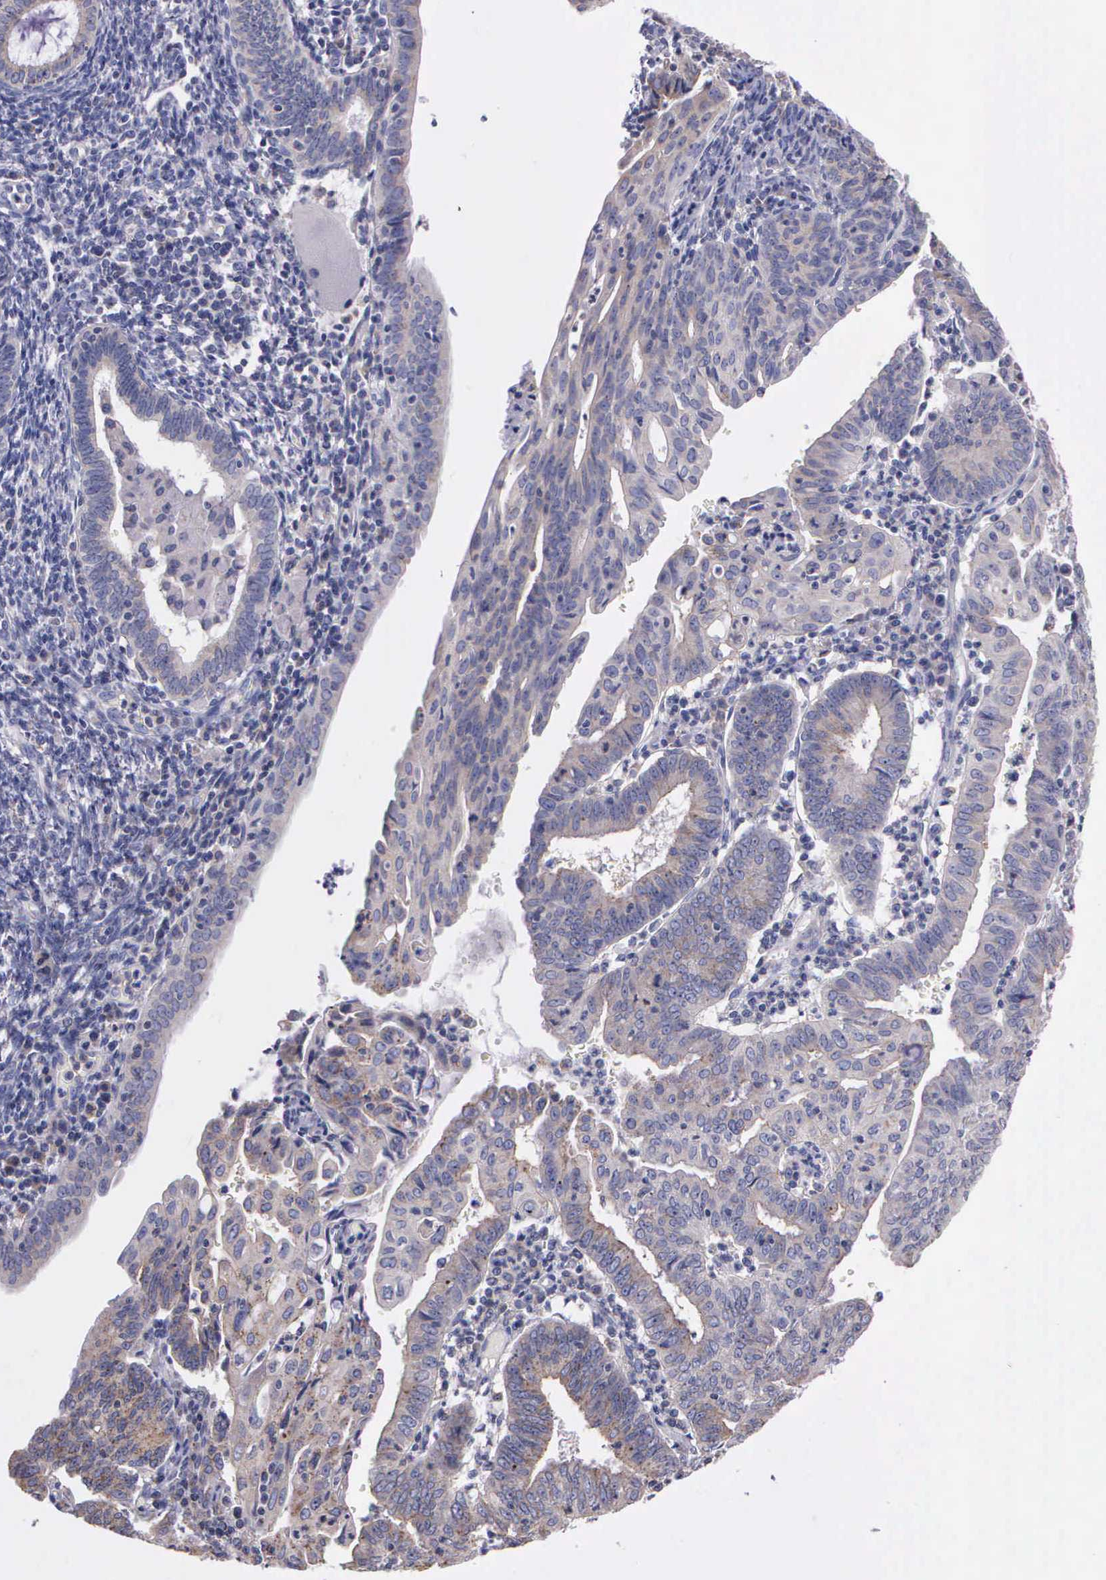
{"staining": {"intensity": "weak", "quantity": ">75%", "location": "cytoplasmic/membranous"}, "tissue": "endometrial cancer", "cell_type": "Tumor cells", "image_type": "cancer", "snomed": [{"axis": "morphology", "description": "Adenocarcinoma, NOS"}, {"axis": "topography", "description": "Endometrium"}], "caption": "Protein expression analysis of human endometrial cancer reveals weak cytoplasmic/membranous staining in approximately >75% of tumor cells.", "gene": "MIA2", "patient": {"sex": "female", "age": 60}}